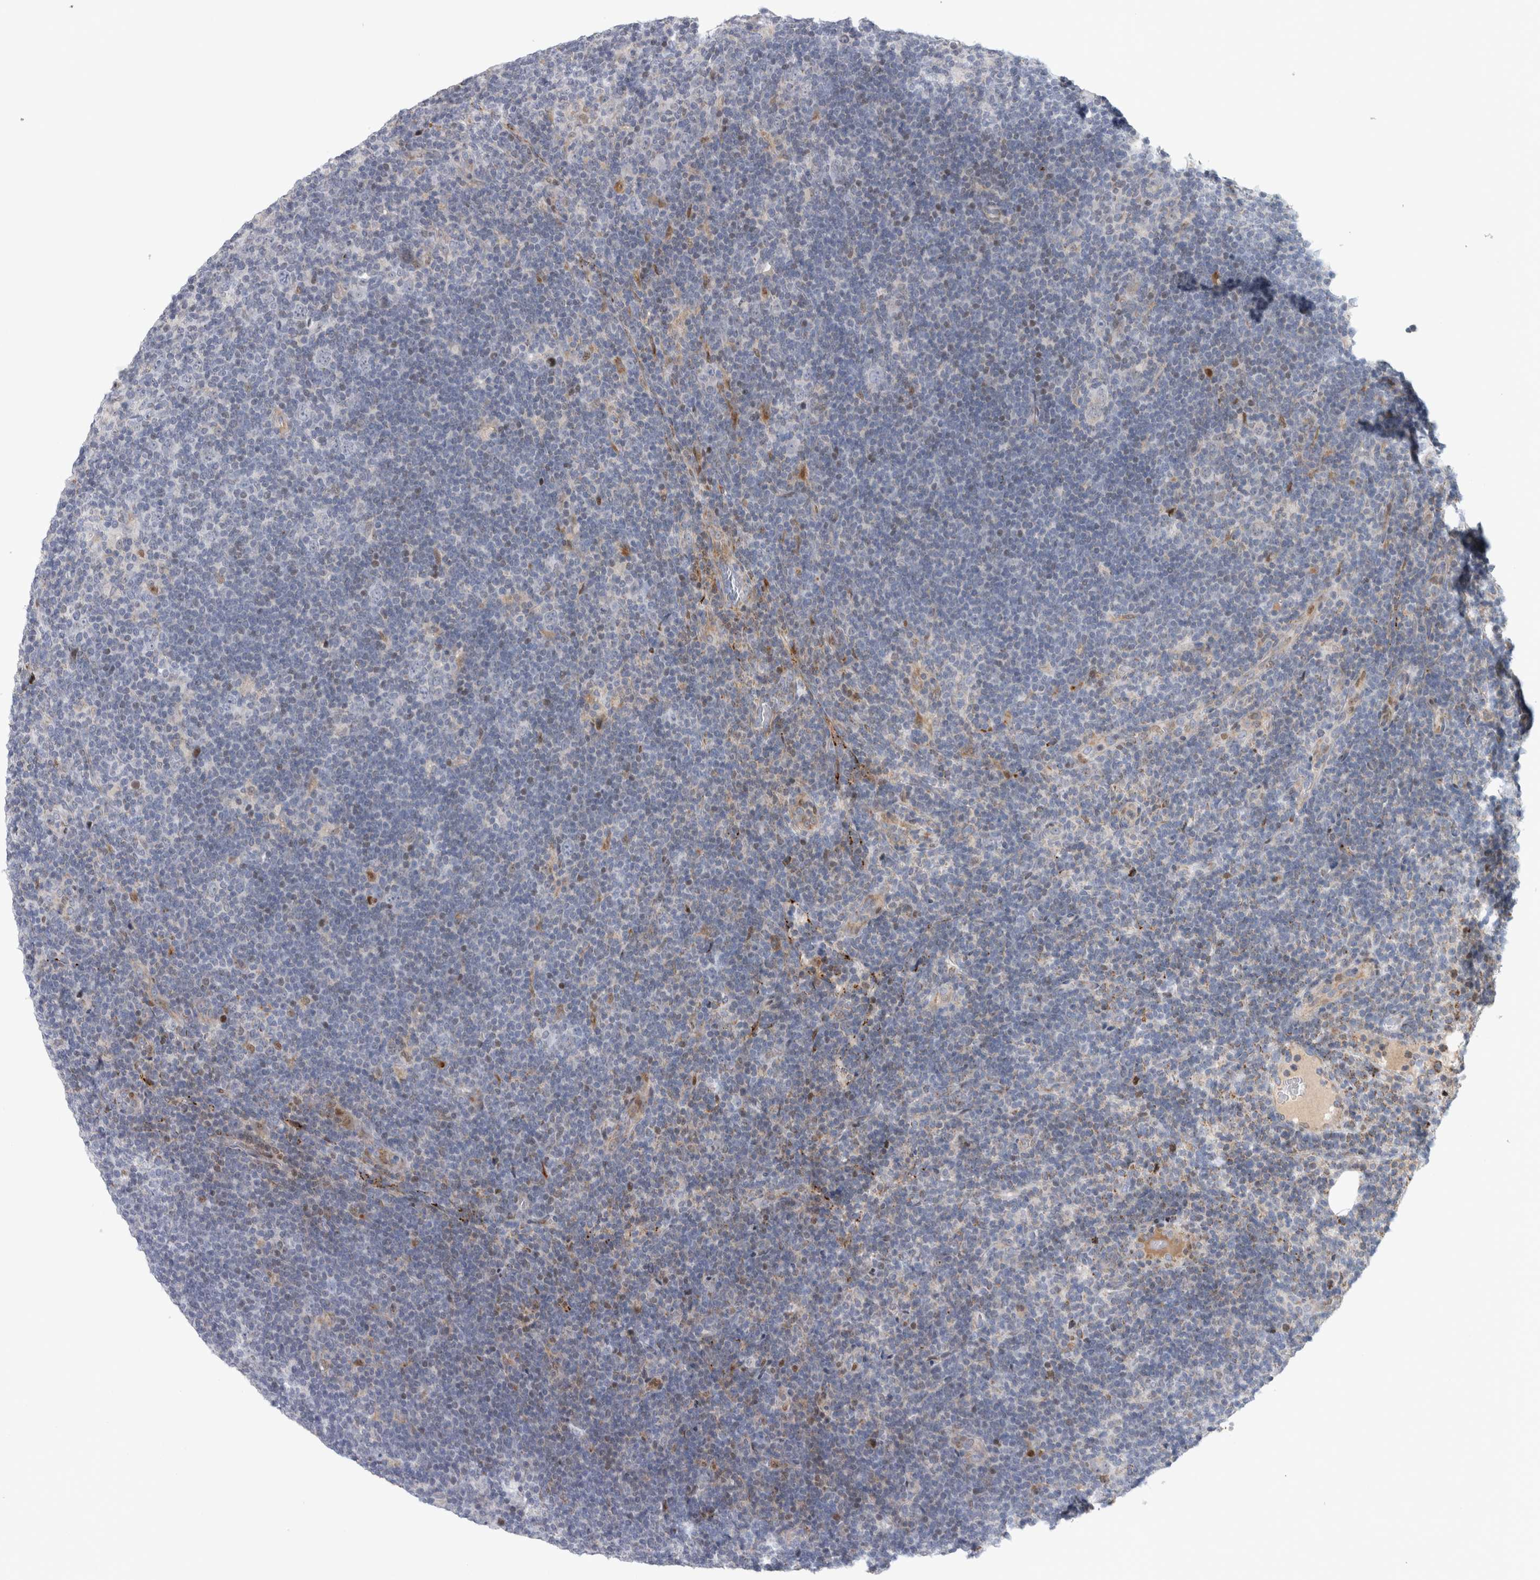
{"staining": {"intensity": "negative", "quantity": "none", "location": "none"}, "tissue": "lymphoma", "cell_type": "Tumor cells", "image_type": "cancer", "snomed": [{"axis": "morphology", "description": "Hodgkin's disease, NOS"}, {"axis": "topography", "description": "Lymph node"}], "caption": "This is an IHC micrograph of human Hodgkin's disease. There is no positivity in tumor cells.", "gene": "RBM48", "patient": {"sex": "female", "age": 57}}